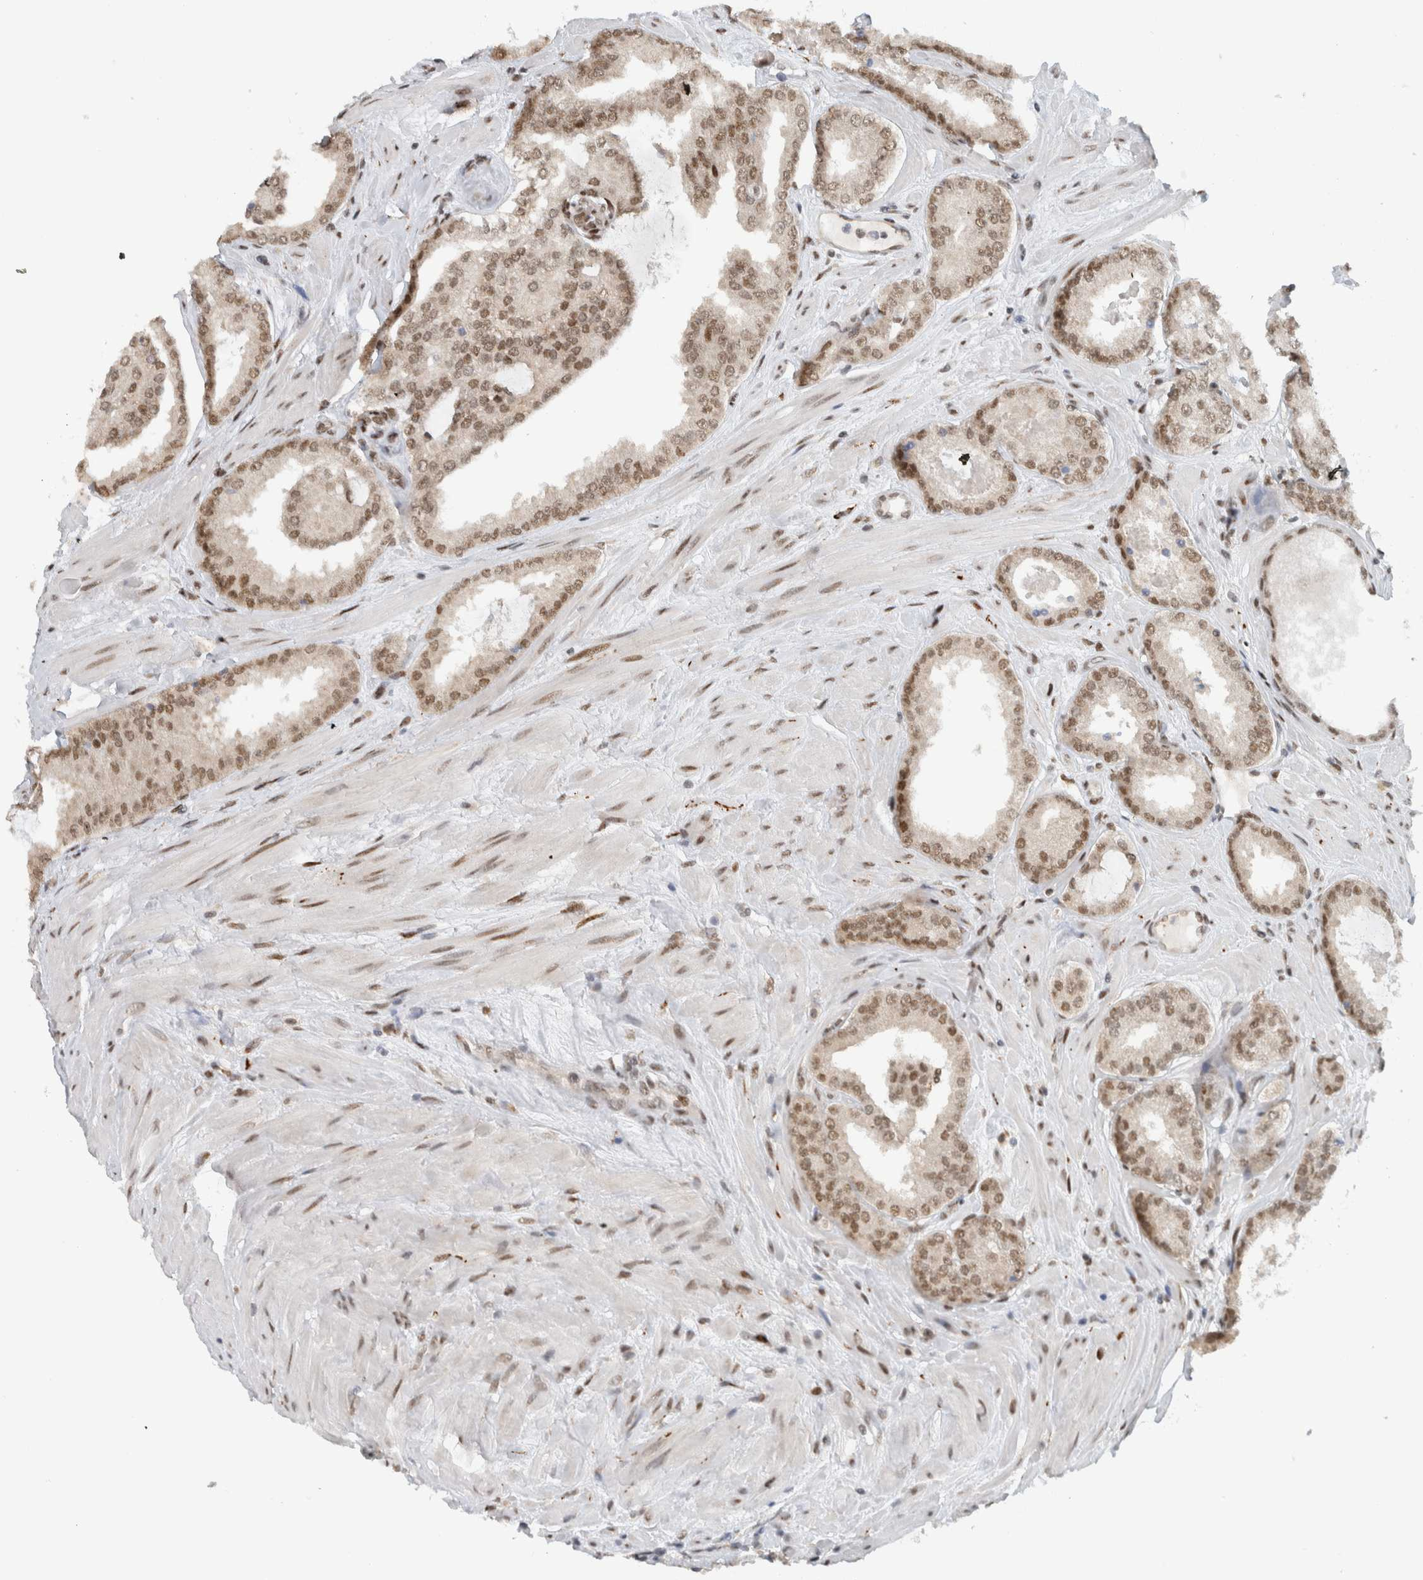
{"staining": {"intensity": "moderate", "quantity": ">75%", "location": "nuclear"}, "tissue": "prostate cancer", "cell_type": "Tumor cells", "image_type": "cancer", "snomed": [{"axis": "morphology", "description": "Adenocarcinoma, Low grade"}, {"axis": "topography", "description": "Prostate"}], "caption": "Prostate cancer stained with a brown dye reveals moderate nuclear positive positivity in approximately >75% of tumor cells.", "gene": "HNRNPR", "patient": {"sex": "male", "age": 62}}